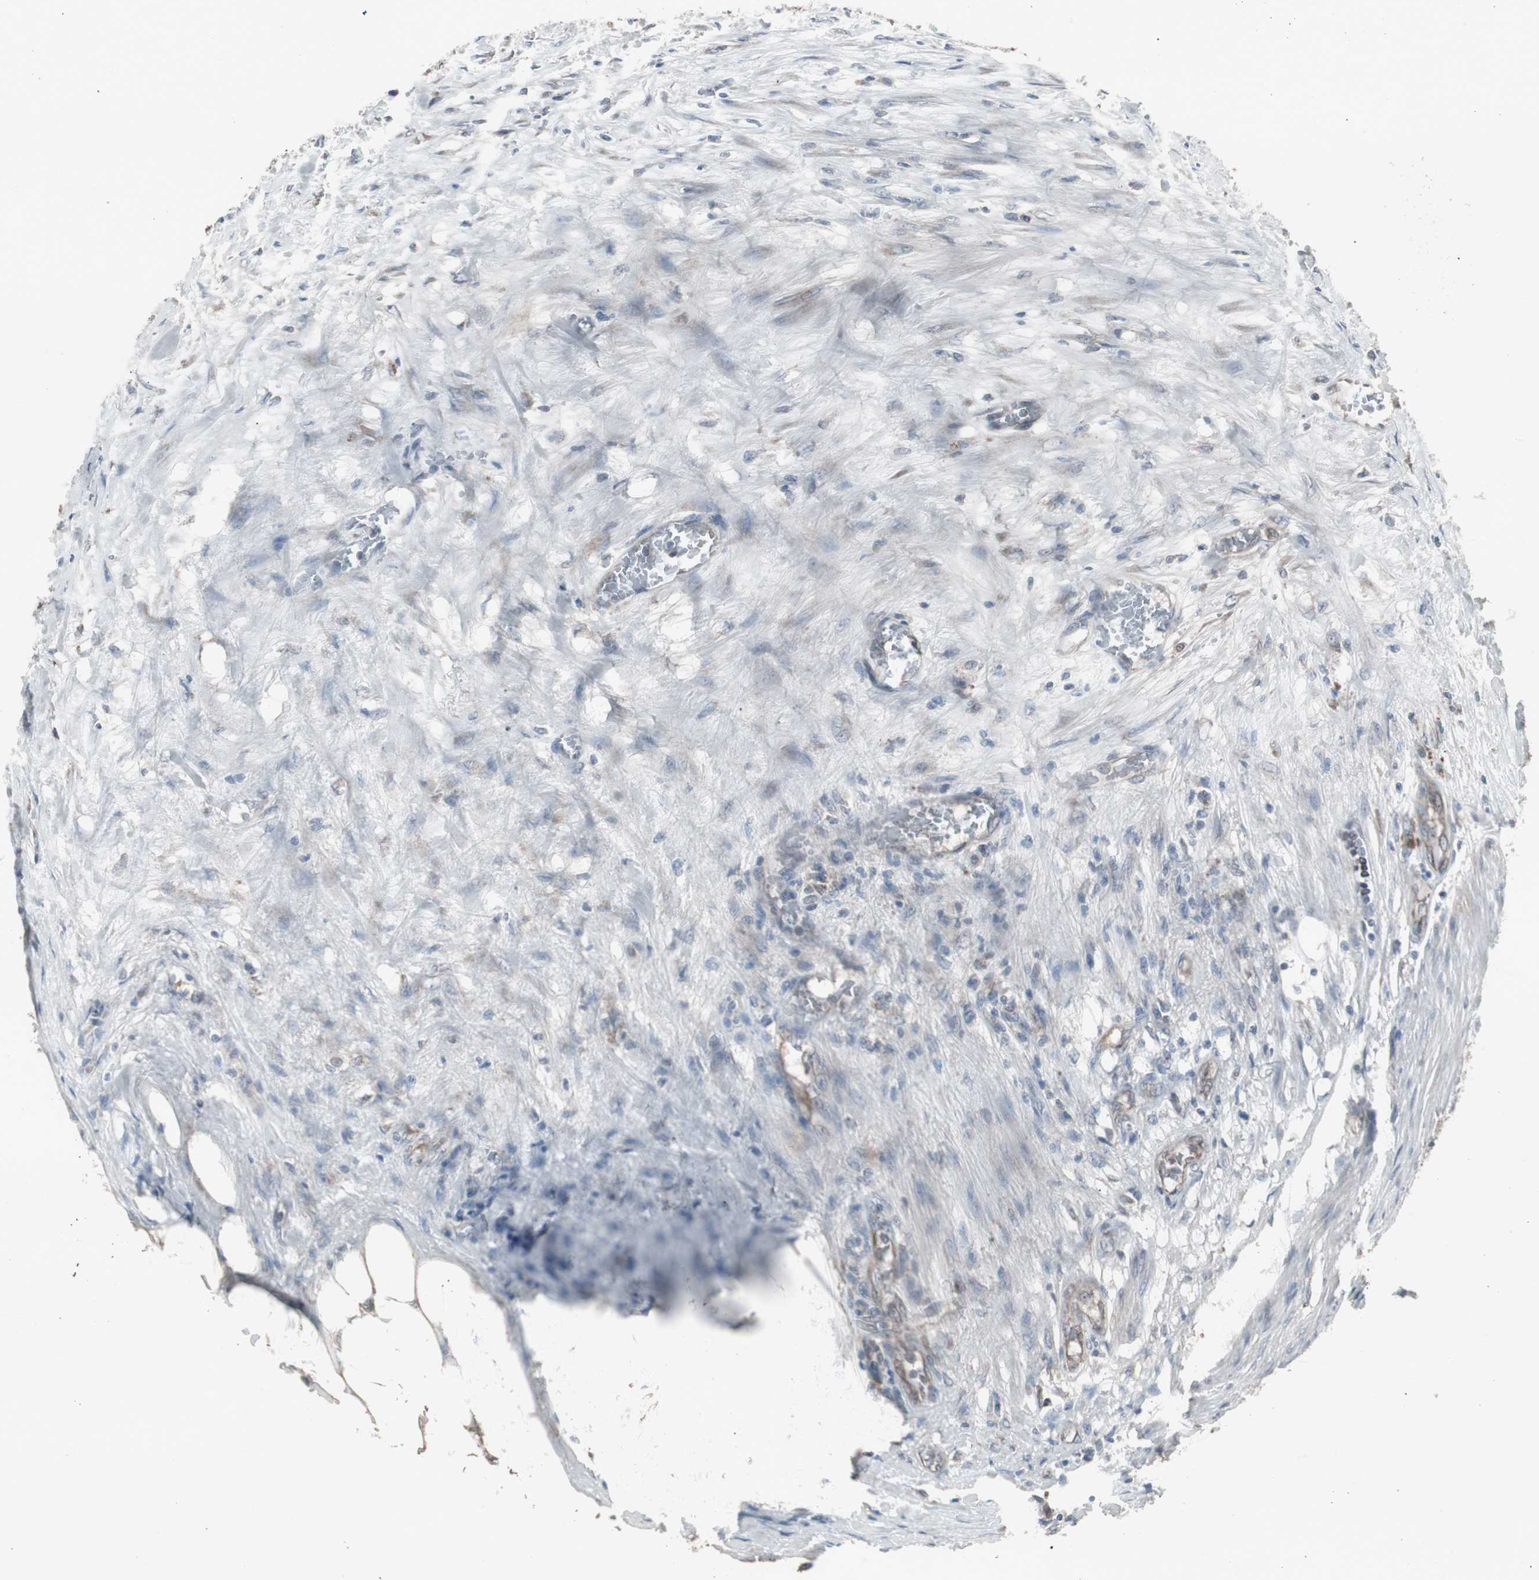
{"staining": {"intensity": "weak", "quantity": "<25%", "location": "cytoplasmic/membranous"}, "tissue": "colorectal cancer", "cell_type": "Tumor cells", "image_type": "cancer", "snomed": [{"axis": "morphology", "description": "Adenocarcinoma, NOS"}, {"axis": "topography", "description": "Colon"}], "caption": "Tumor cells show no significant expression in colorectal cancer (adenocarcinoma).", "gene": "SSTR2", "patient": {"sex": "female", "age": 86}}